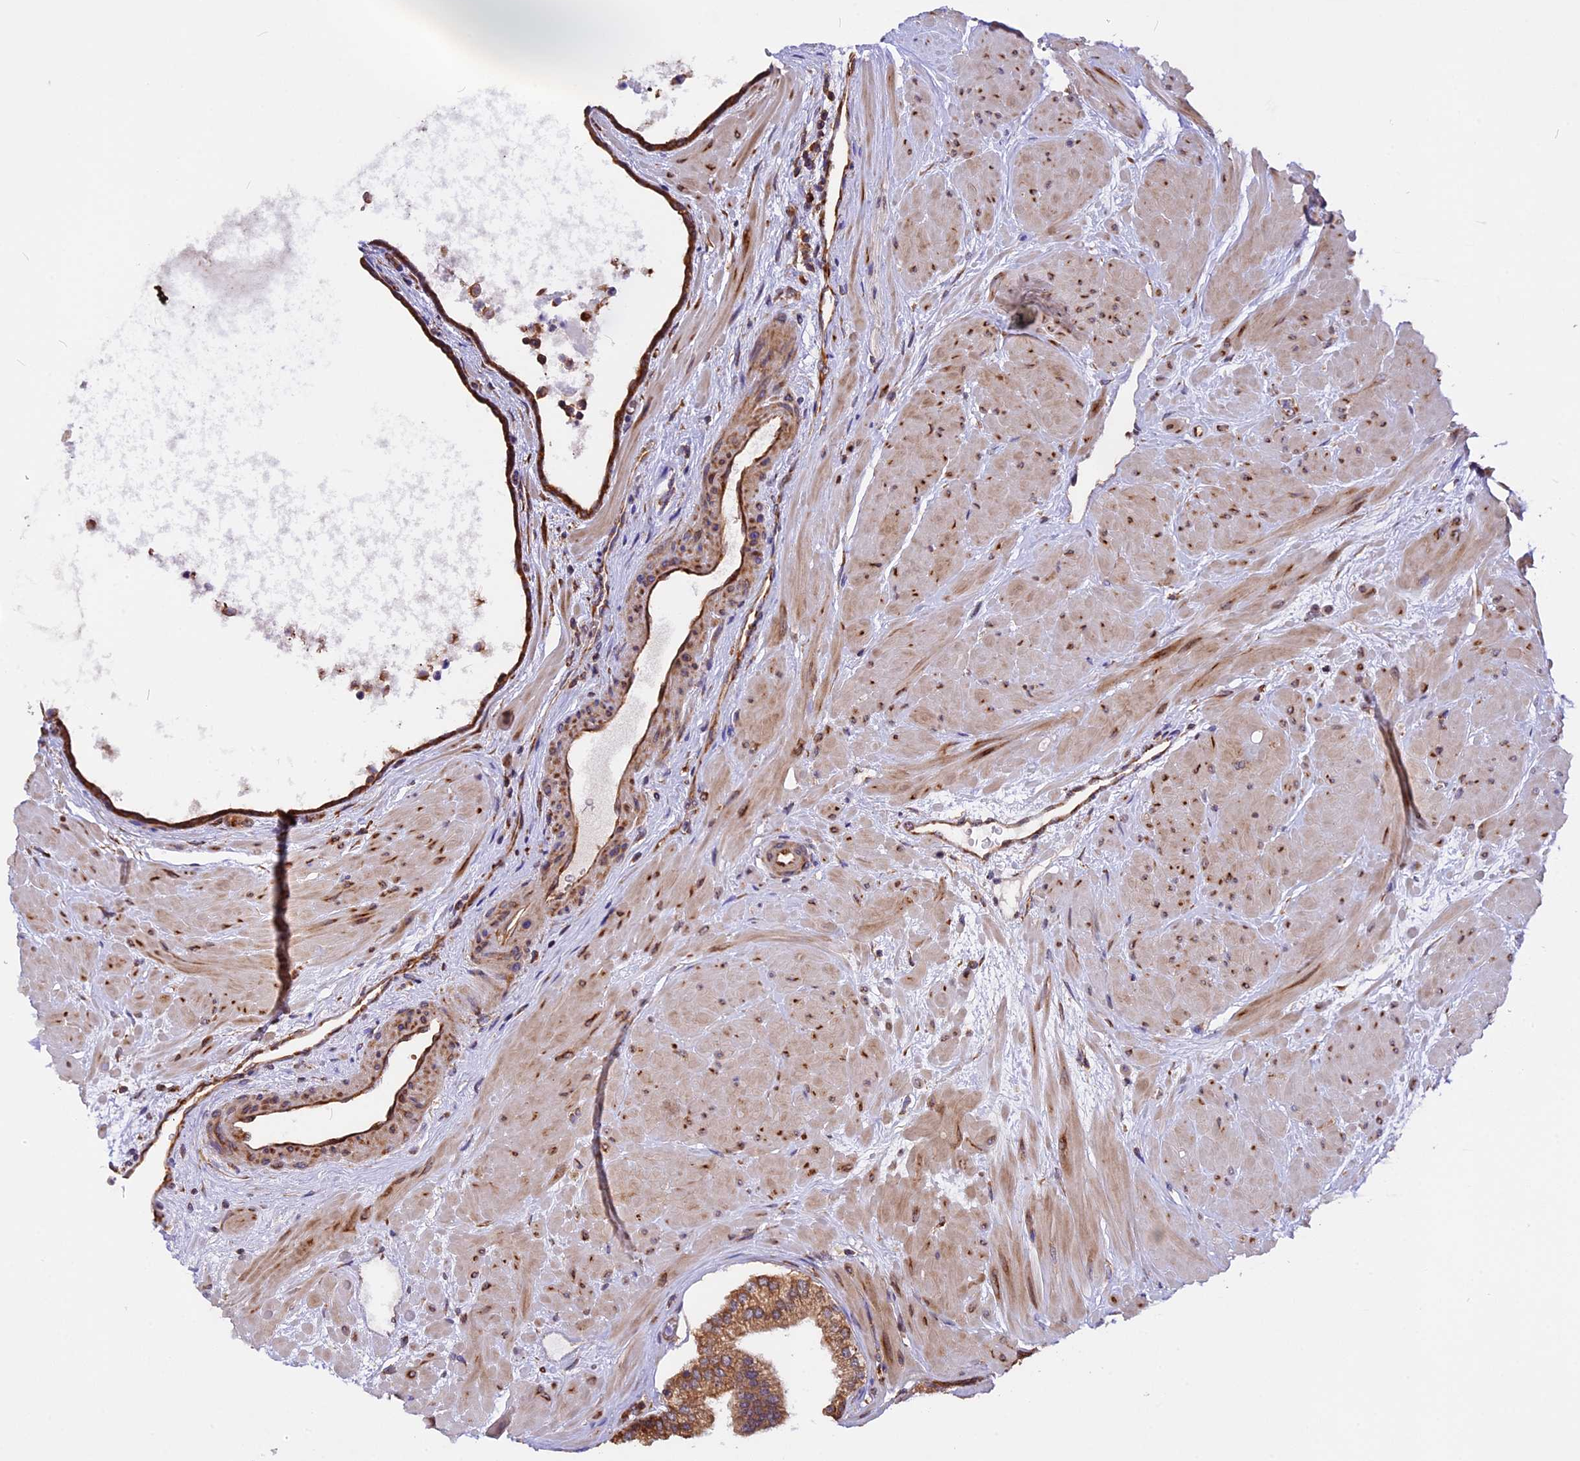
{"staining": {"intensity": "moderate", "quantity": ">75%", "location": "cytoplasmic/membranous"}, "tissue": "prostate", "cell_type": "Glandular cells", "image_type": "normal", "snomed": [{"axis": "morphology", "description": "Normal tissue, NOS"}, {"axis": "topography", "description": "Prostate"}], "caption": "Protein expression analysis of normal human prostate reveals moderate cytoplasmic/membranous expression in approximately >75% of glandular cells. The protein is stained brown, and the nuclei are stained in blue (DAB (3,3'-diaminobenzidine) IHC with brightfield microscopy, high magnification).", "gene": "GNPTAB", "patient": {"sex": "male", "age": 48}}